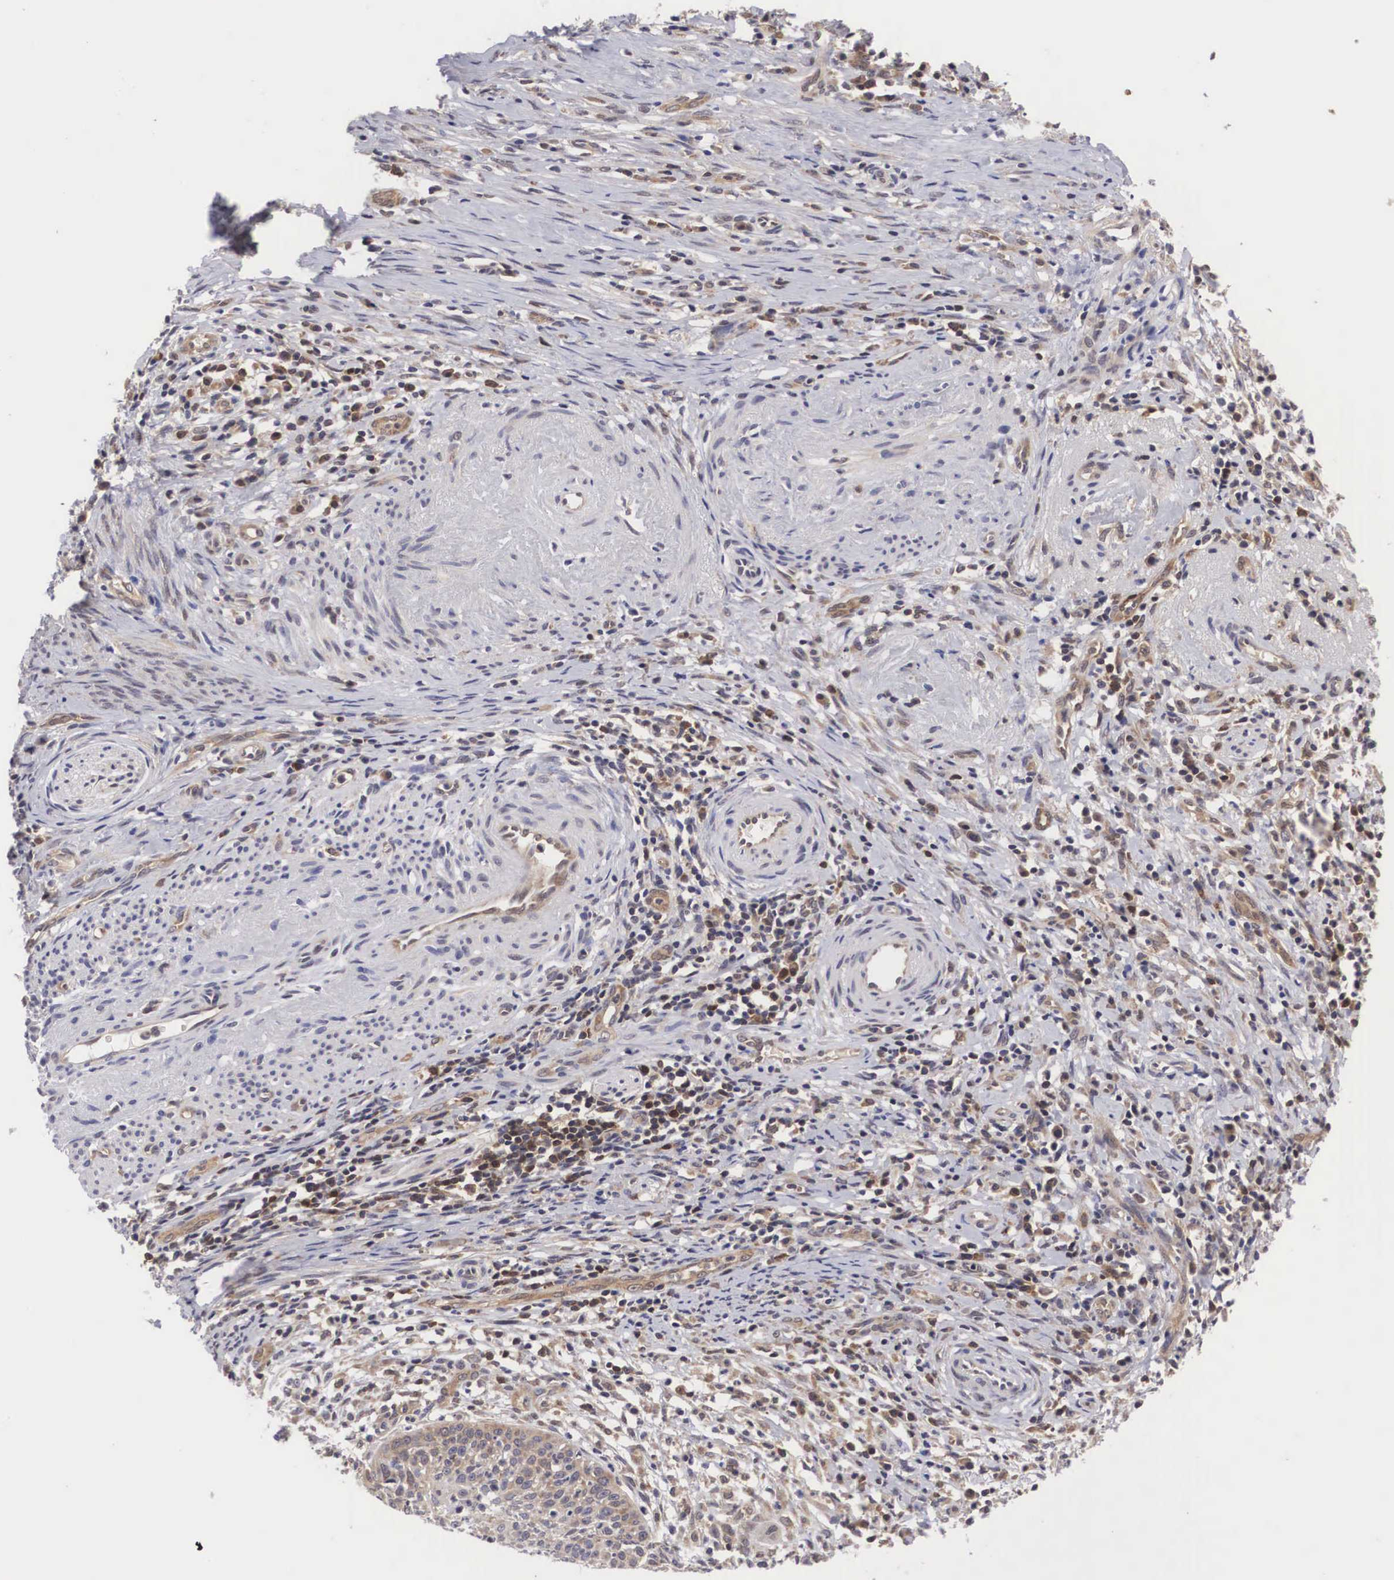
{"staining": {"intensity": "weak", "quantity": ">75%", "location": "cytoplasmic/membranous"}, "tissue": "cervical cancer", "cell_type": "Tumor cells", "image_type": "cancer", "snomed": [{"axis": "morphology", "description": "Squamous cell carcinoma, NOS"}, {"axis": "topography", "description": "Cervix"}], "caption": "Immunohistochemistry (IHC) image of cervical squamous cell carcinoma stained for a protein (brown), which reveals low levels of weak cytoplasmic/membranous staining in approximately >75% of tumor cells.", "gene": "ADSL", "patient": {"sex": "female", "age": 41}}